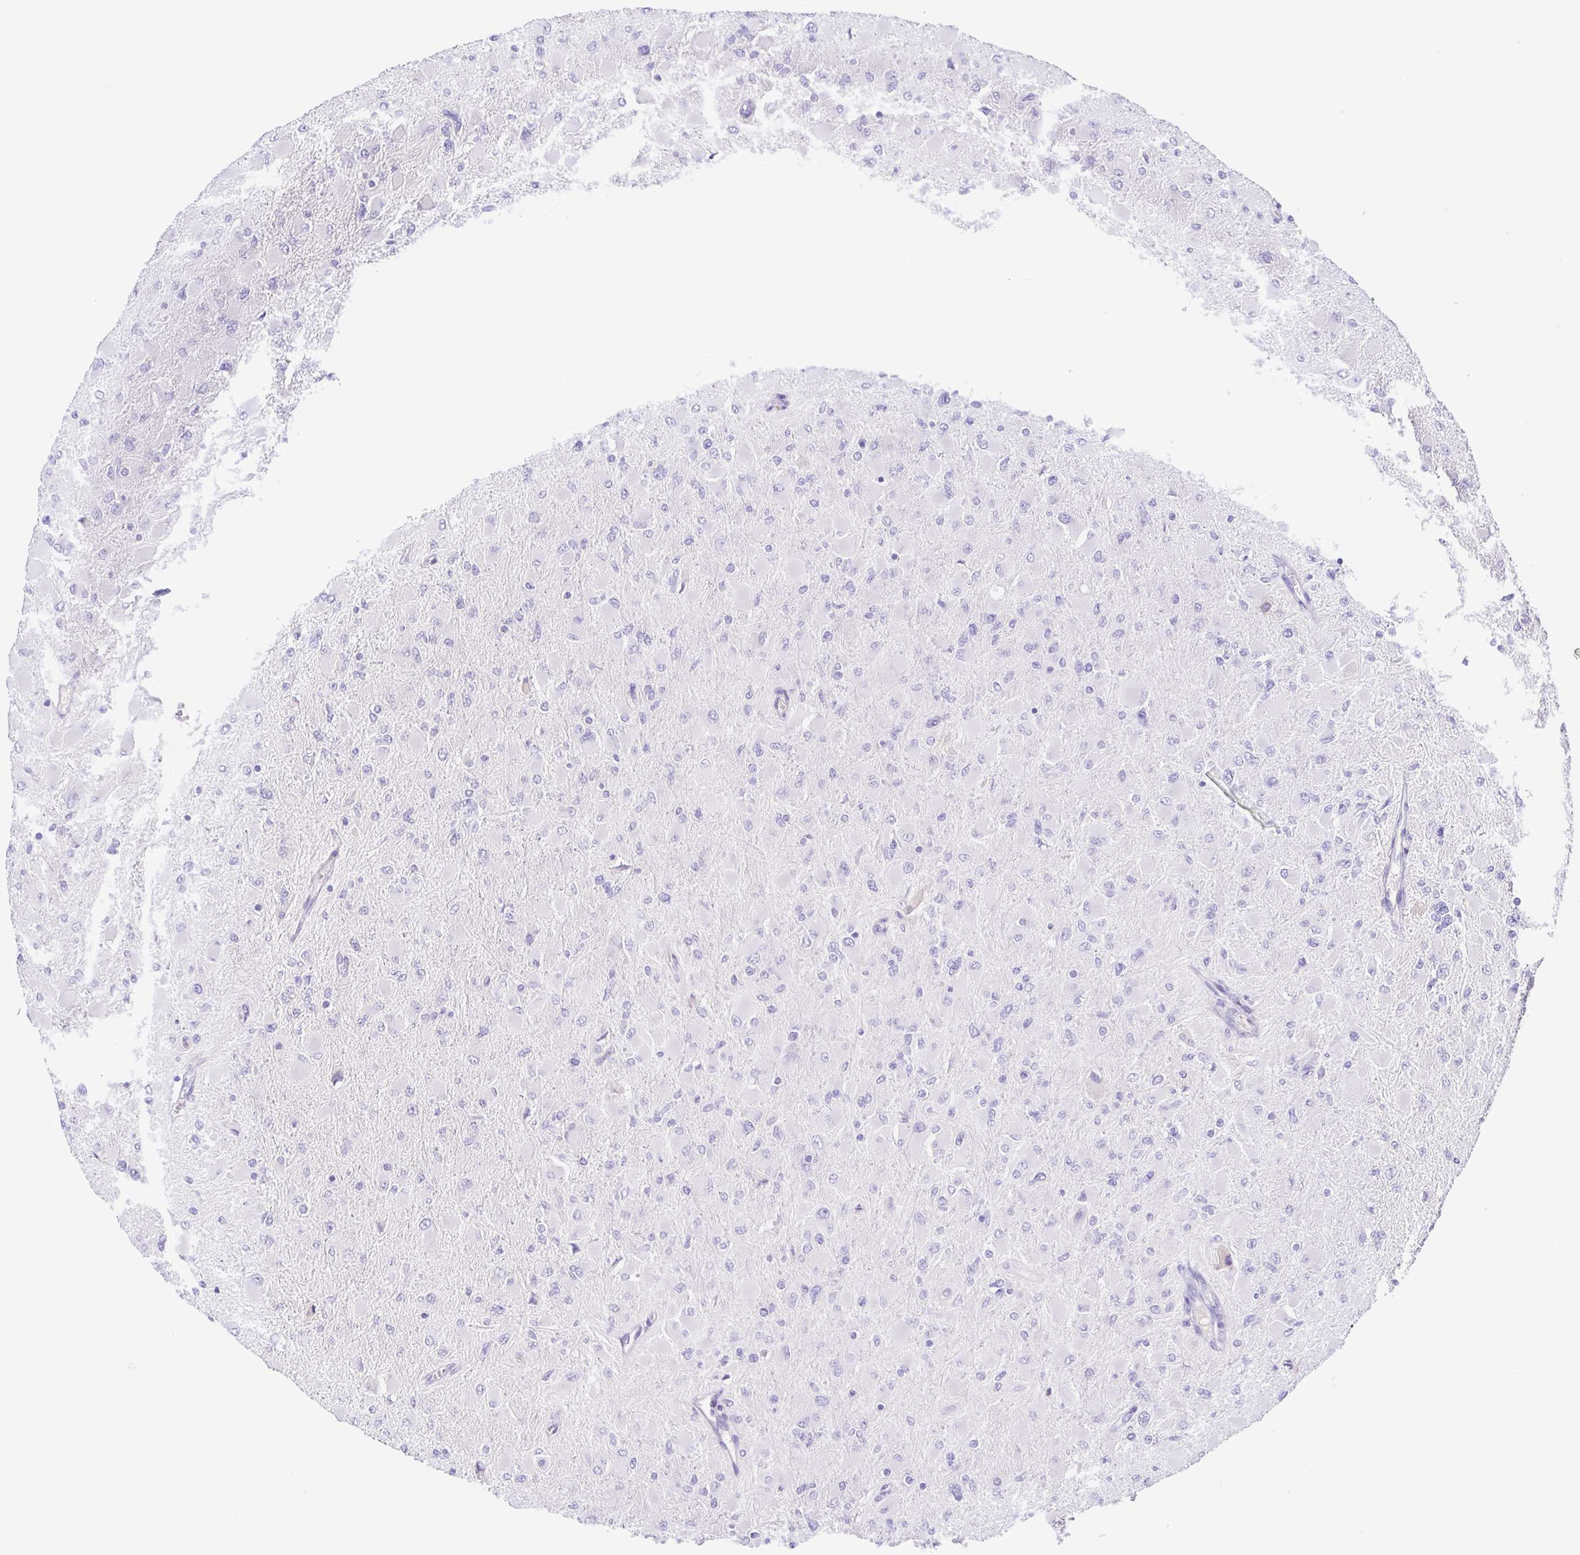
{"staining": {"intensity": "negative", "quantity": "none", "location": "none"}, "tissue": "glioma", "cell_type": "Tumor cells", "image_type": "cancer", "snomed": [{"axis": "morphology", "description": "Glioma, malignant, High grade"}, {"axis": "topography", "description": "Cerebral cortex"}], "caption": "Tumor cells are negative for protein expression in human glioma.", "gene": "A1BG", "patient": {"sex": "female", "age": 36}}